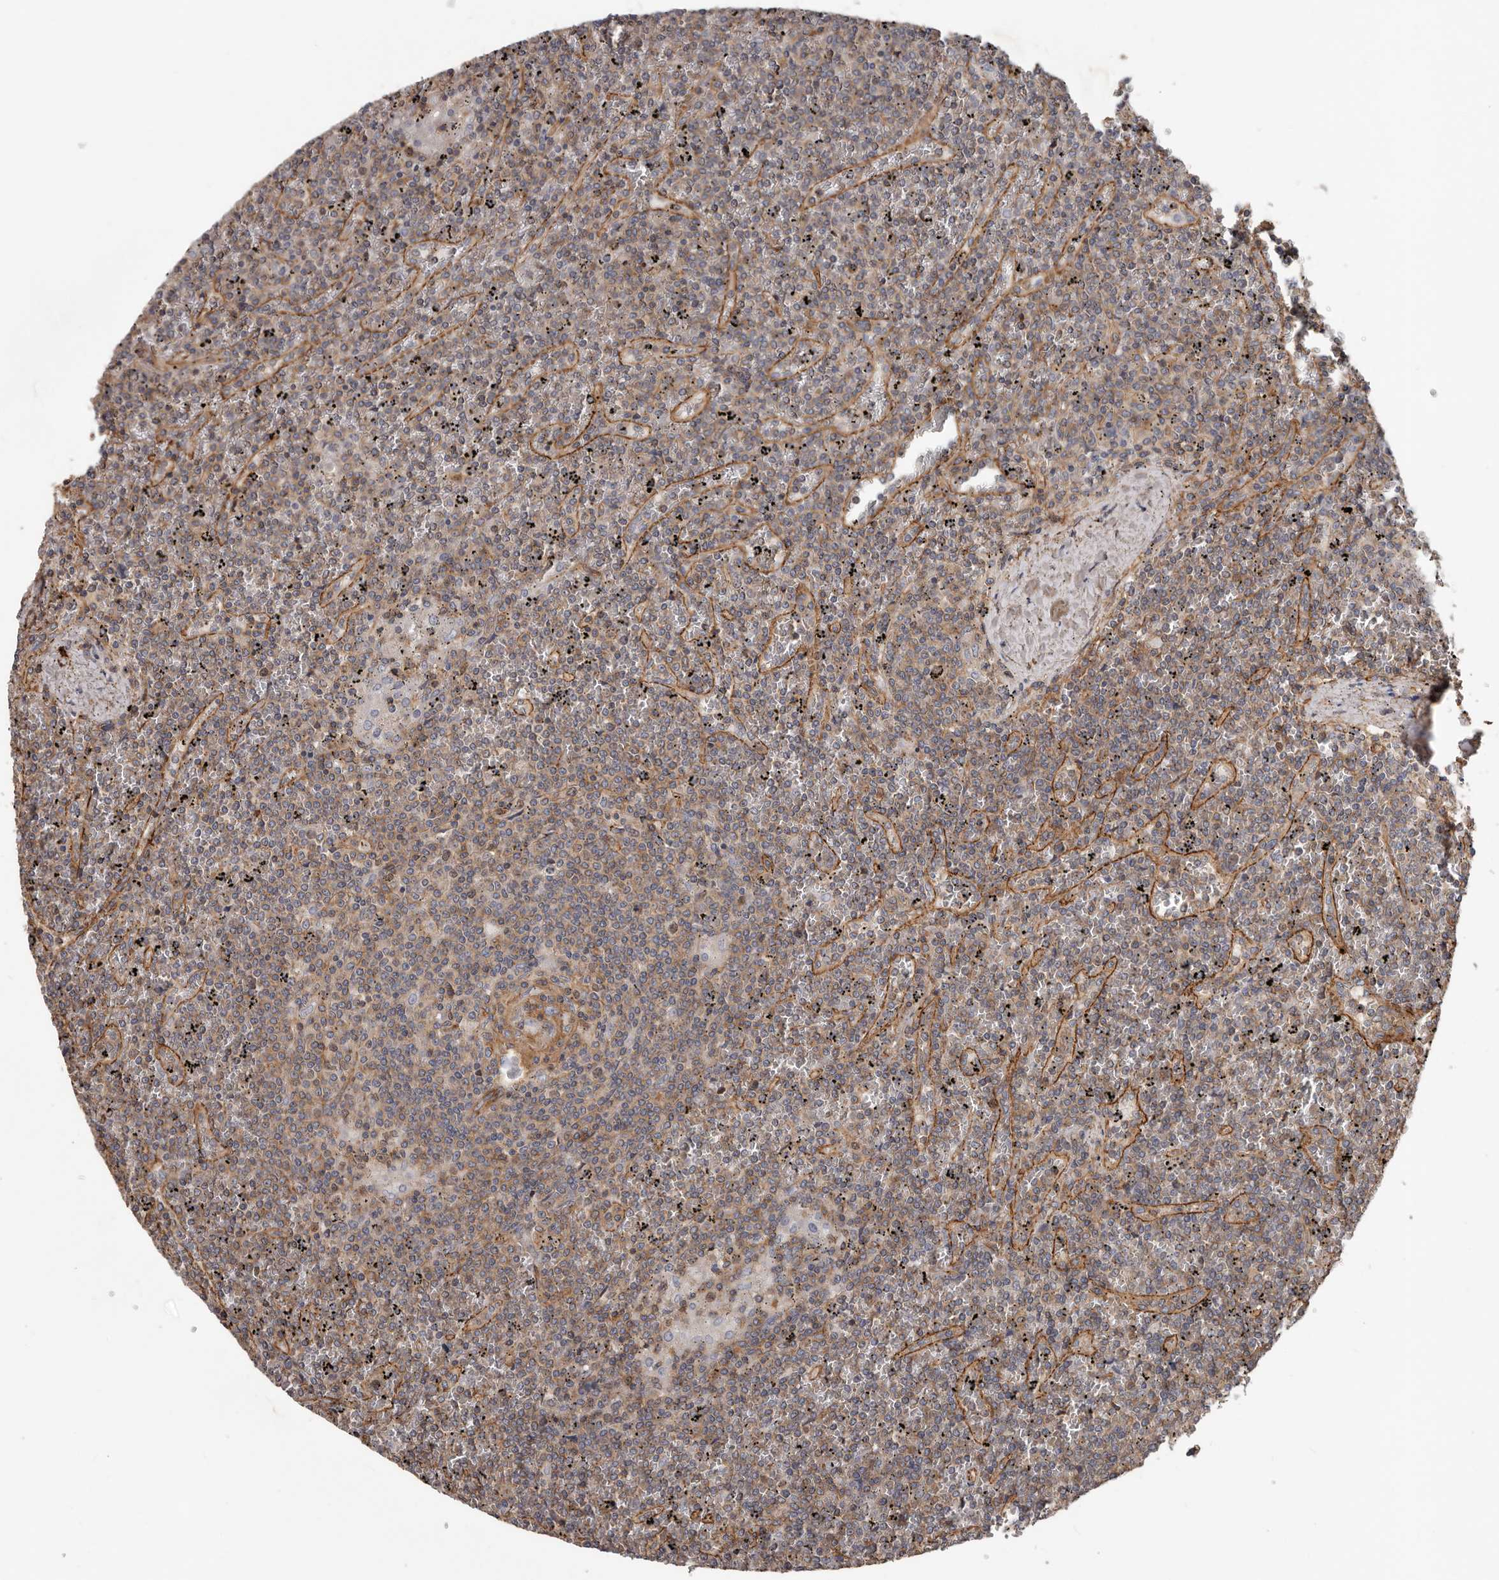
{"staining": {"intensity": "weak", "quantity": "25%-75%", "location": "cytoplasmic/membranous"}, "tissue": "lymphoma", "cell_type": "Tumor cells", "image_type": "cancer", "snomed": [{"axis": "morphology", "description": "Malignant lymphoma, non-Hodgkin's type, Low grade"}, {"axis": "topography", "description": "Spleen"}], "caption": "Immunohistochemistry of human lymphoma demonstrates low levels of weak cytoplasmic/membranous expression in approximately 25%-75% of tumor cells. (DAB = brown stain, brightfield microscopy at high magnification).", "gene": "PNRC2", "patient": {"sex": "female", "age": 19}}